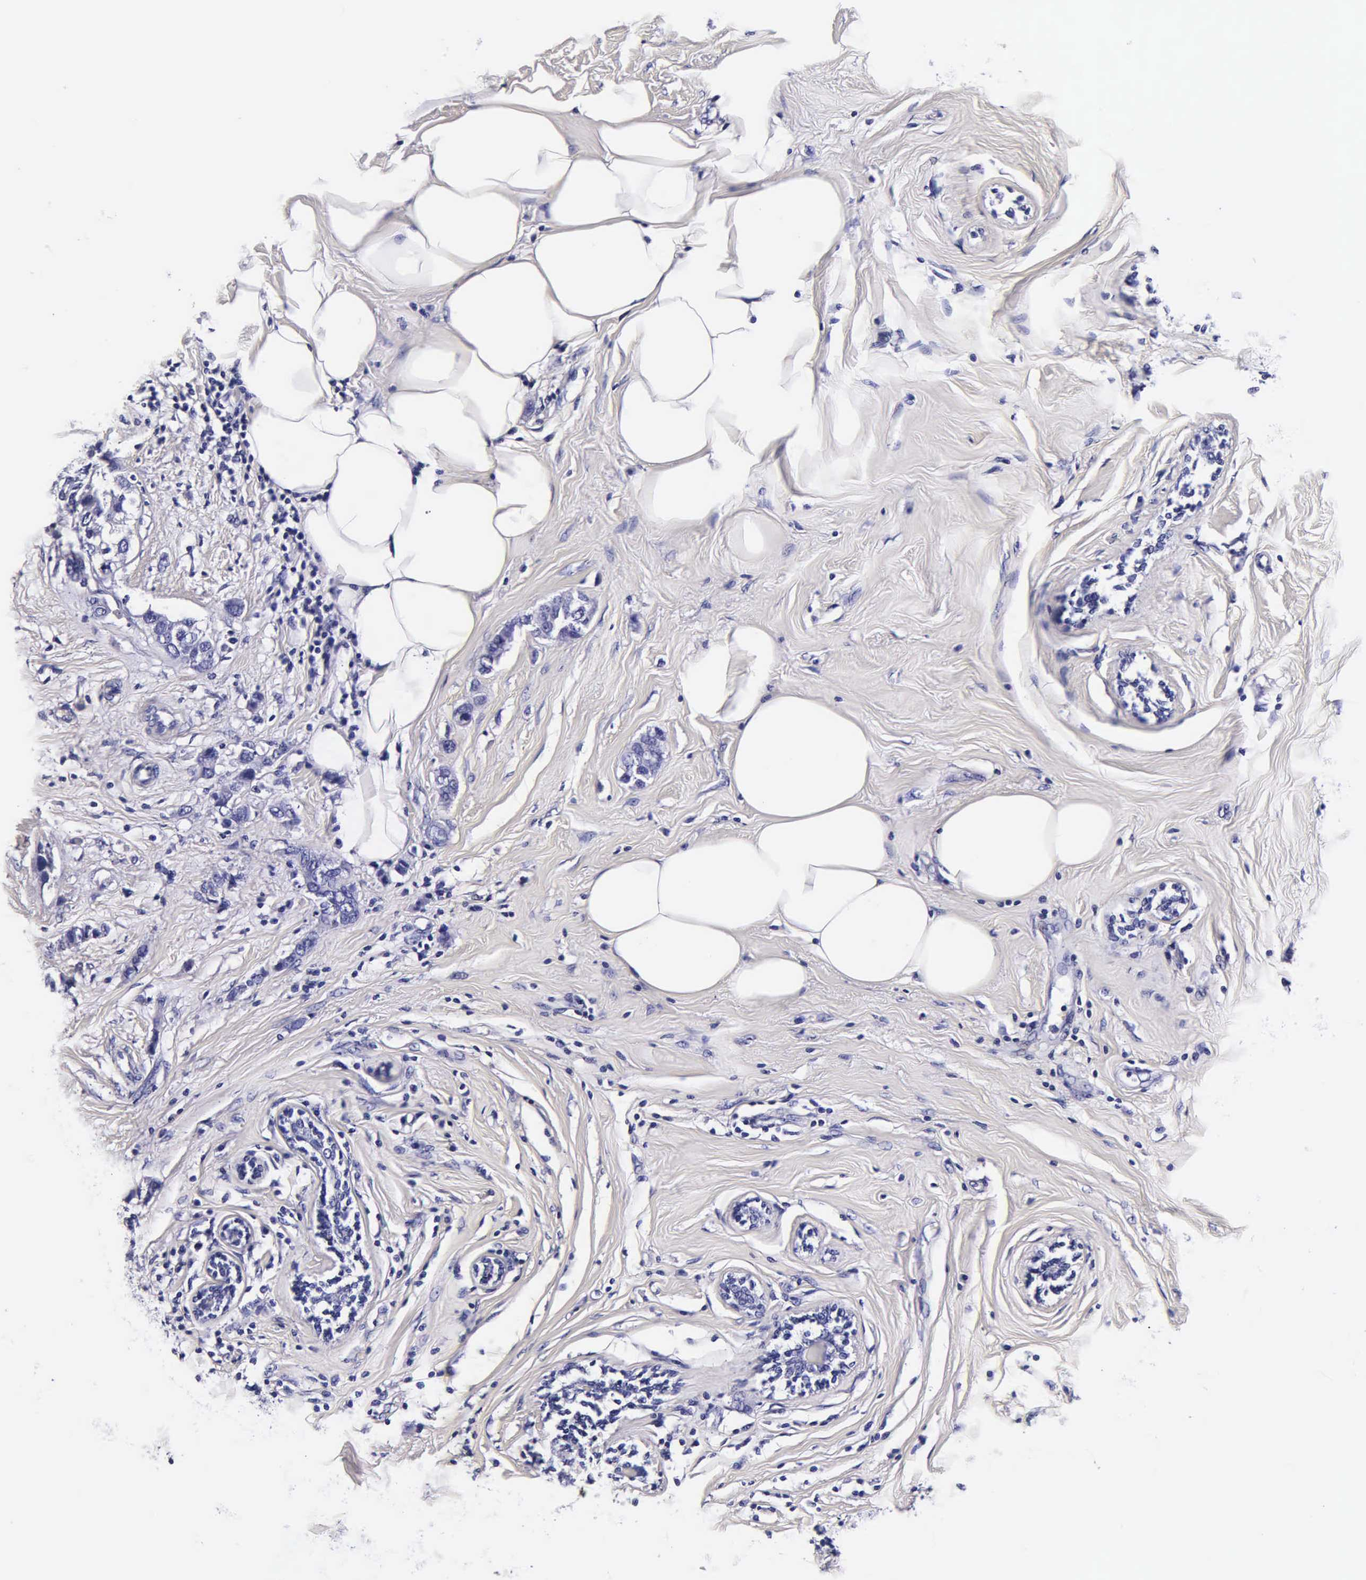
{"staining": {"intensity": "negative", "quantity": "none", "location": "none"}, "tissue": "breast cancer", "cell_type": "Tumor cells", "image_type": "cancer", "snomed": [{"axis": "morphology", "description": "Normal tissue, NOS"}, {"axis": "morphology", "description": "Duct carcinoma"}, {"axis": "topography", "description": "Breast"}], "caption": "This is a photomicrograph of immunohistochemistry staining of breast invasive ductal carcinoma, which shows no staining in tumor cells.", "gene": "IAPP", "patient": {"sex": "female", "age": 50}}